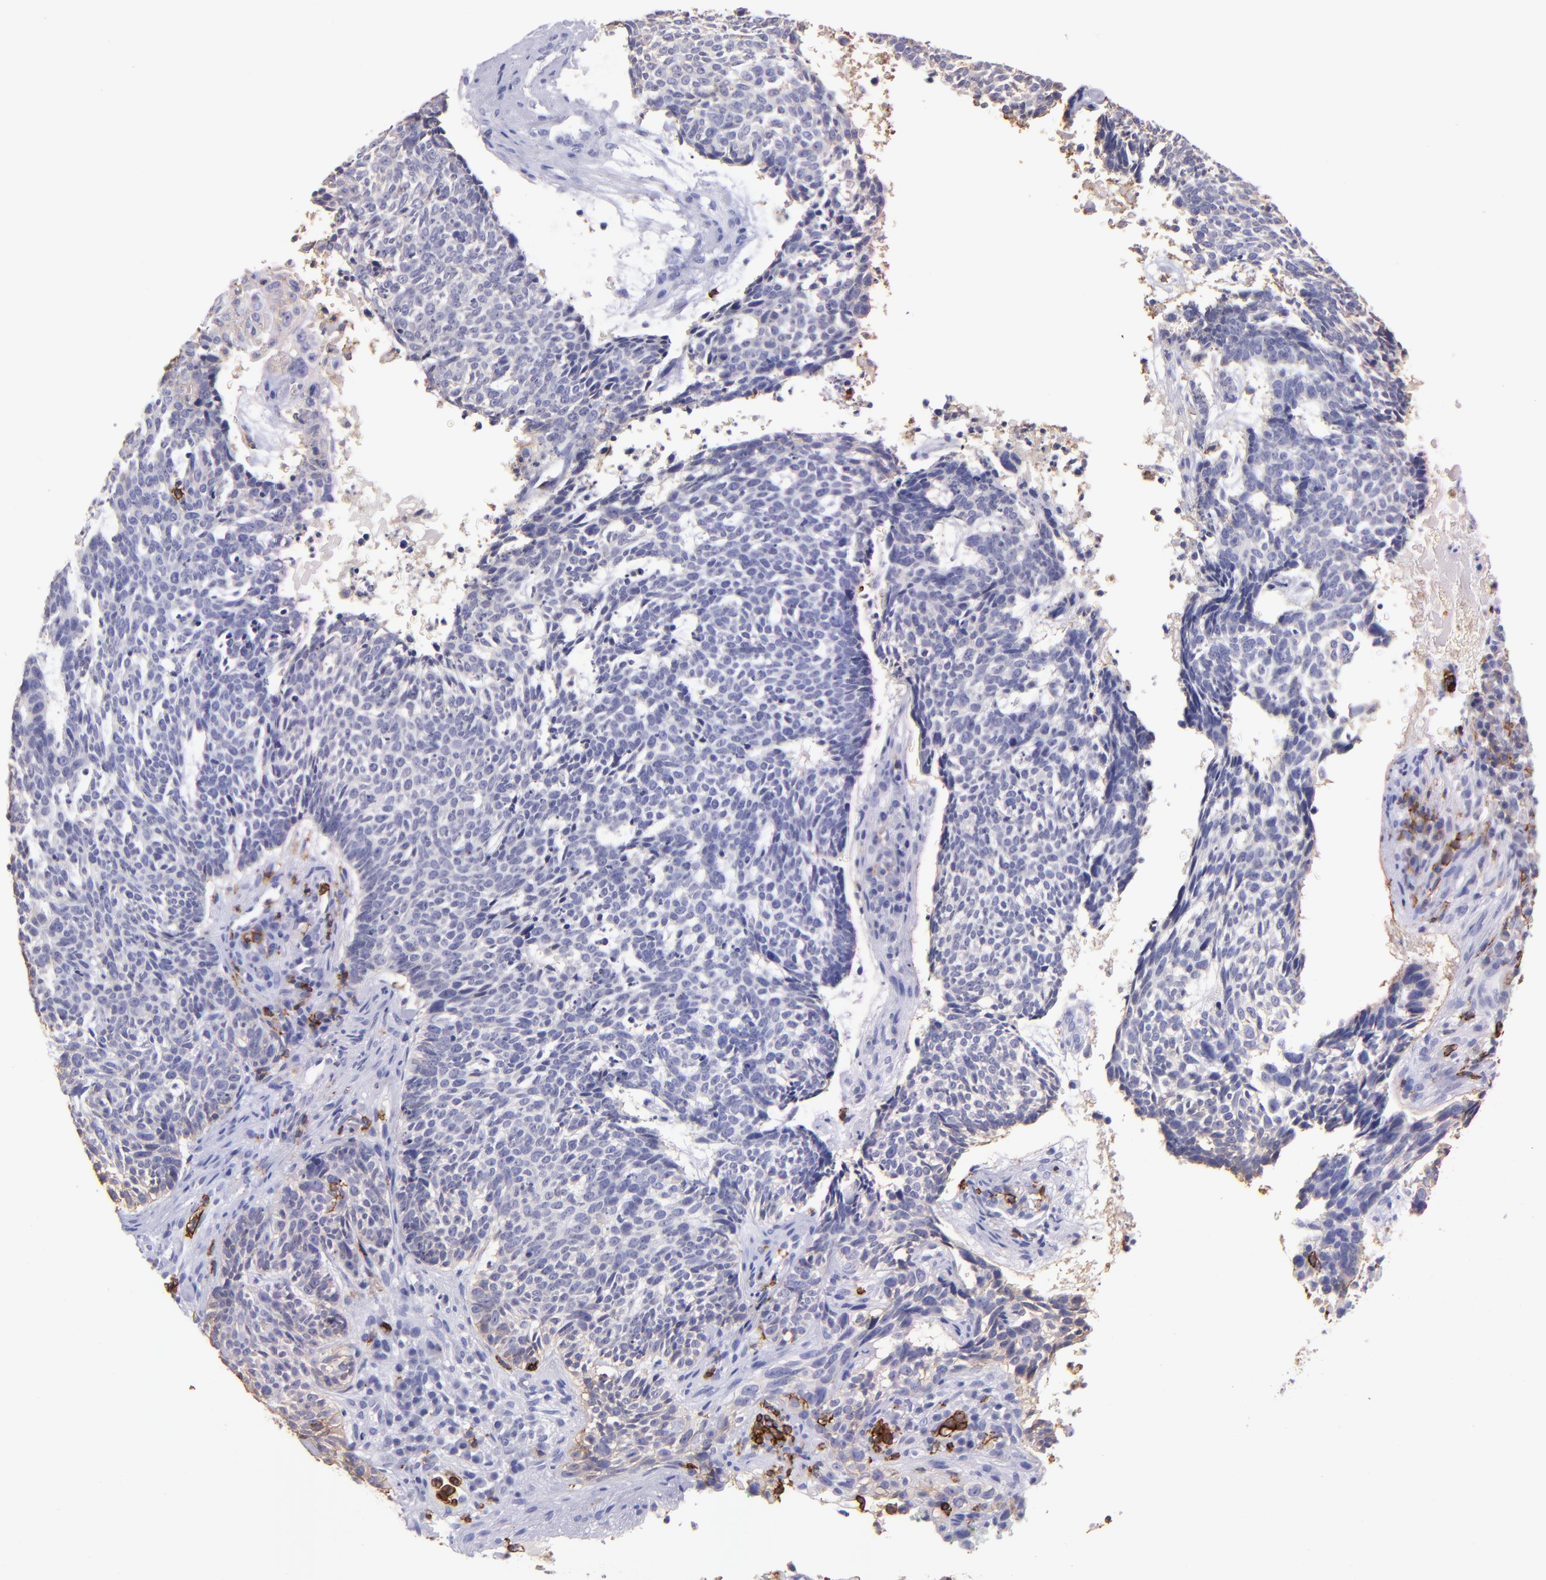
{"staining": {"intensity": "negative", "quantity": "none", "location": "none"}, "tissue": "skin cancer", "cell_type": "Tumor cells", "image_type": "cancer", "snomed": [{"axis": "morphology", "description": "Basal cell carcinoma"}, {"axis": "topography", "description": "Skin"}], "caption": "Tumor cells show no significant protein staining in skin basal cell carcinoma.", "gene": "SPN", "patient": {"sex": "female", "age": 89}}